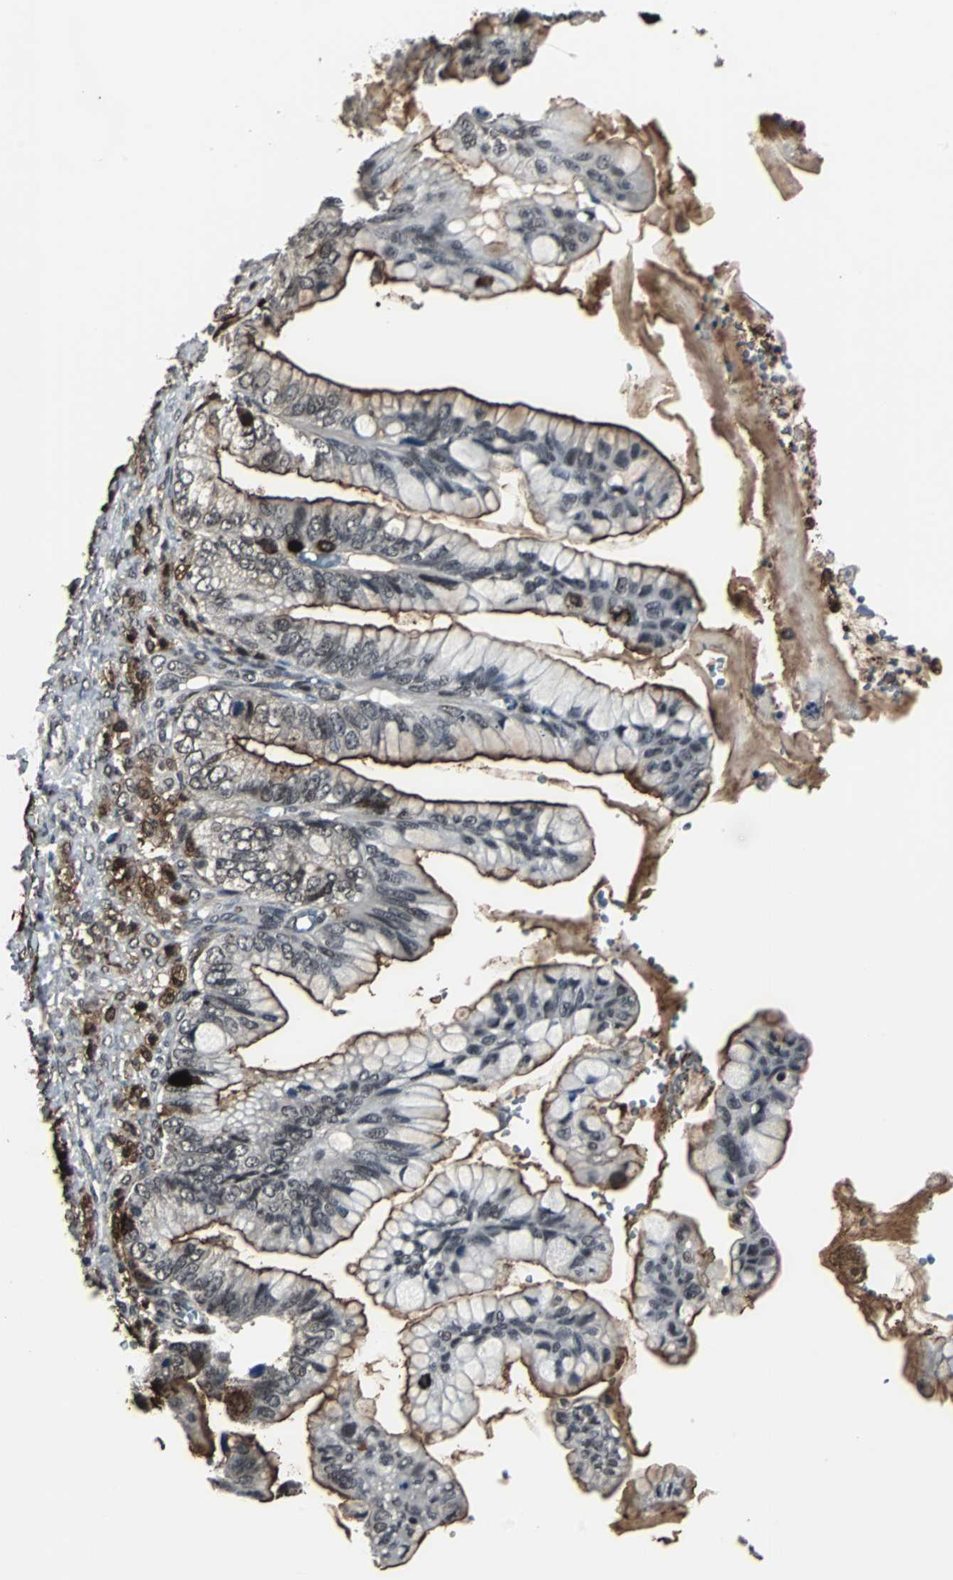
{"staining": {"intensity": "strong", "quantity": ">75%", "location": "cytoplasmic/membranous"}, "tissue": "ovarian cancer", "cell_type": "Tumor cells", "image_type": "cancer", "snomed": [{"axis": "morphology", "description": "Cystadenocarcinoma, mucinous, NOS"}, {"axis": "topography", "description": "Ovary"}], "caption": "A histopathology image showing strong cytoplasmic/membranous expression in approximately >75% of tumor cells in ovarian cancer (mucinous cystadenocarcinoma), as visualized by brown immunohistochemical staining.", "gene": "MKX", "patient": {"sex": "female", "age": 36}}